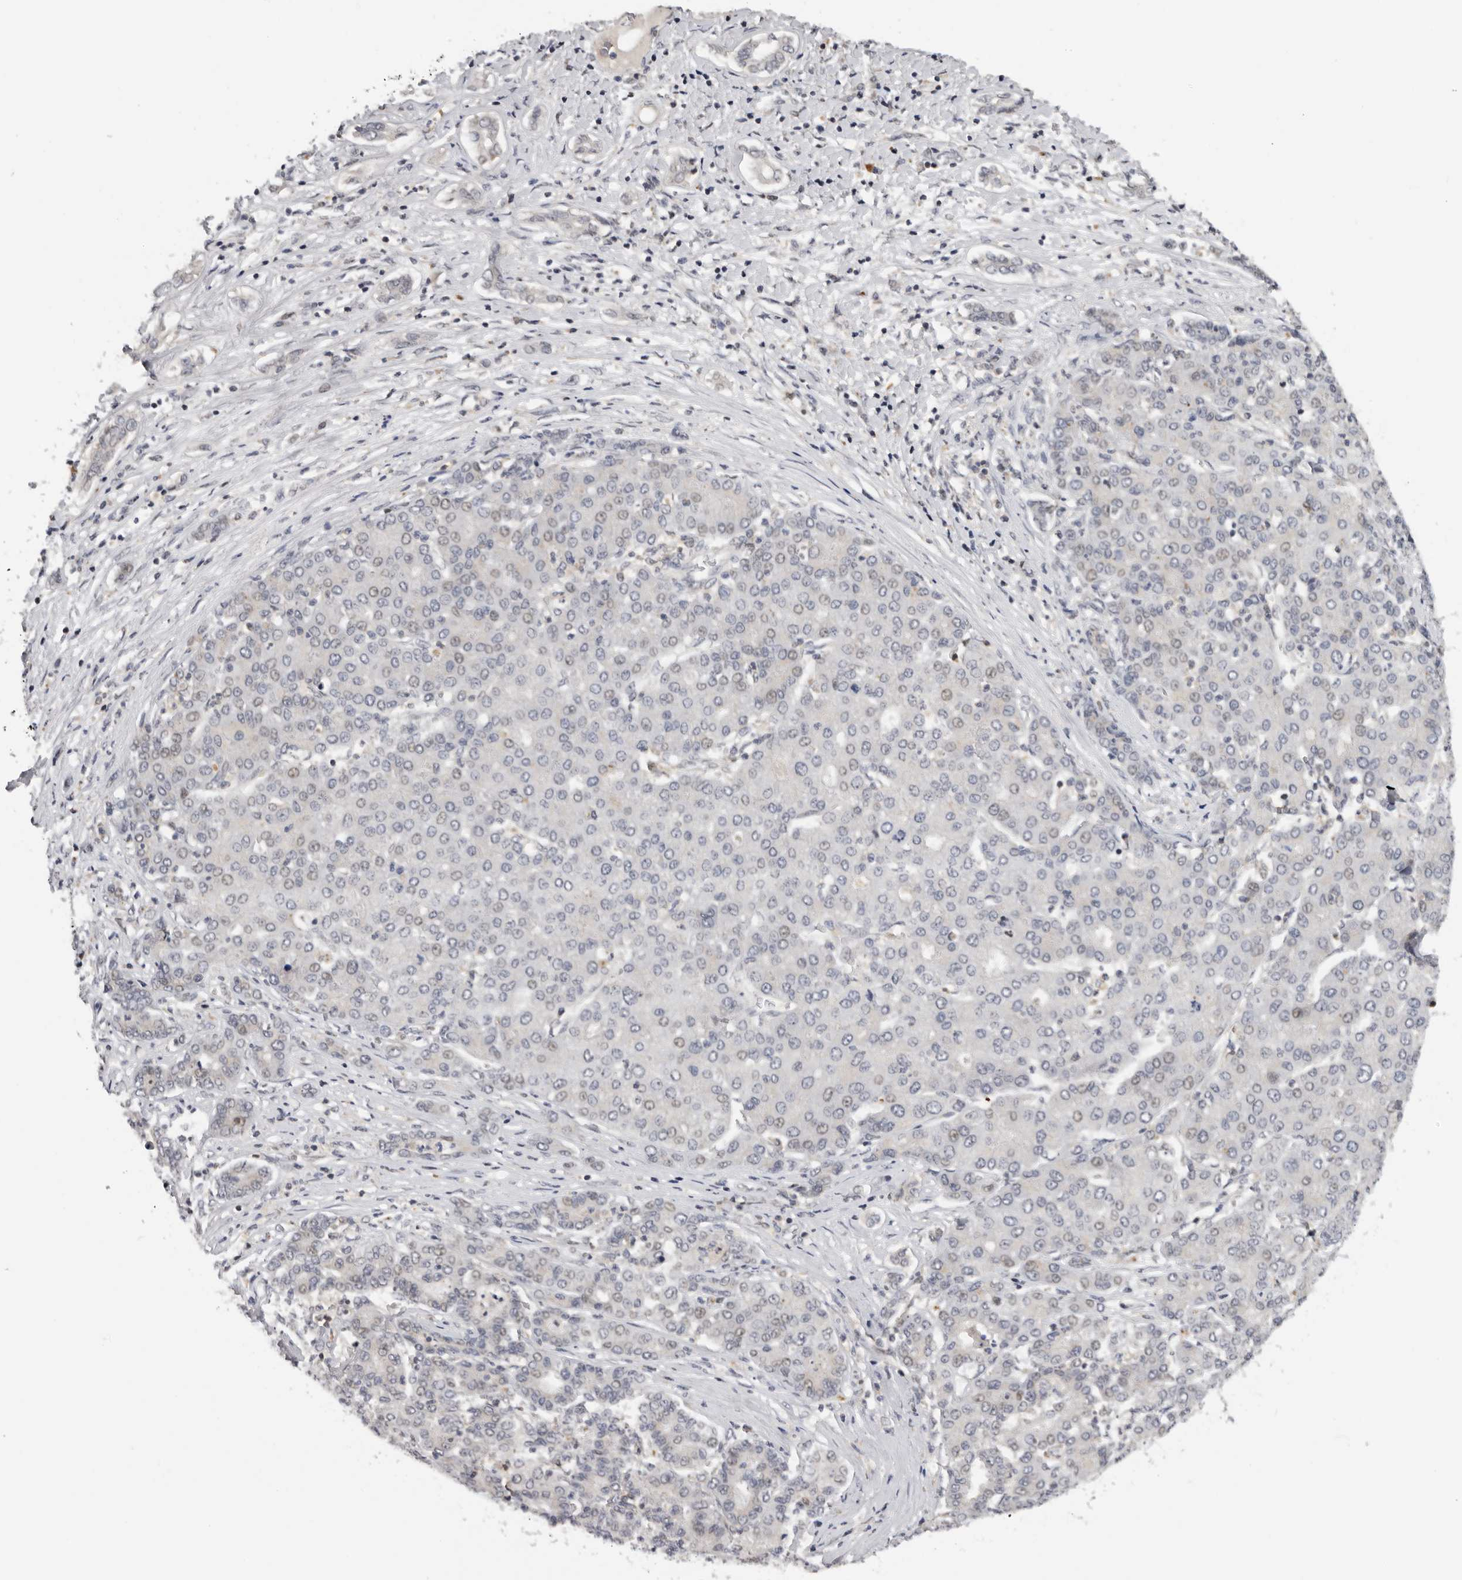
{"staining": {"intensity": "weak", "quantity": "<25%", "location": "nuclear"}, "tissue": "liver cancer", "cell_type": "Tumor cells", "image_type": "cancer", "snomed": [{"axis": "morphology", "description": "Carcinoma, Hepatocellular, NOS"}, {"axis": "topography", "description": "Liver"}], "caption": "Hepatocellular carcinoma (liver) was stained to show a protein in brown. There is no significant expression in tumor cells.", "gene": "KIF2B", "patient": {"sex": "male", "age": 65}}